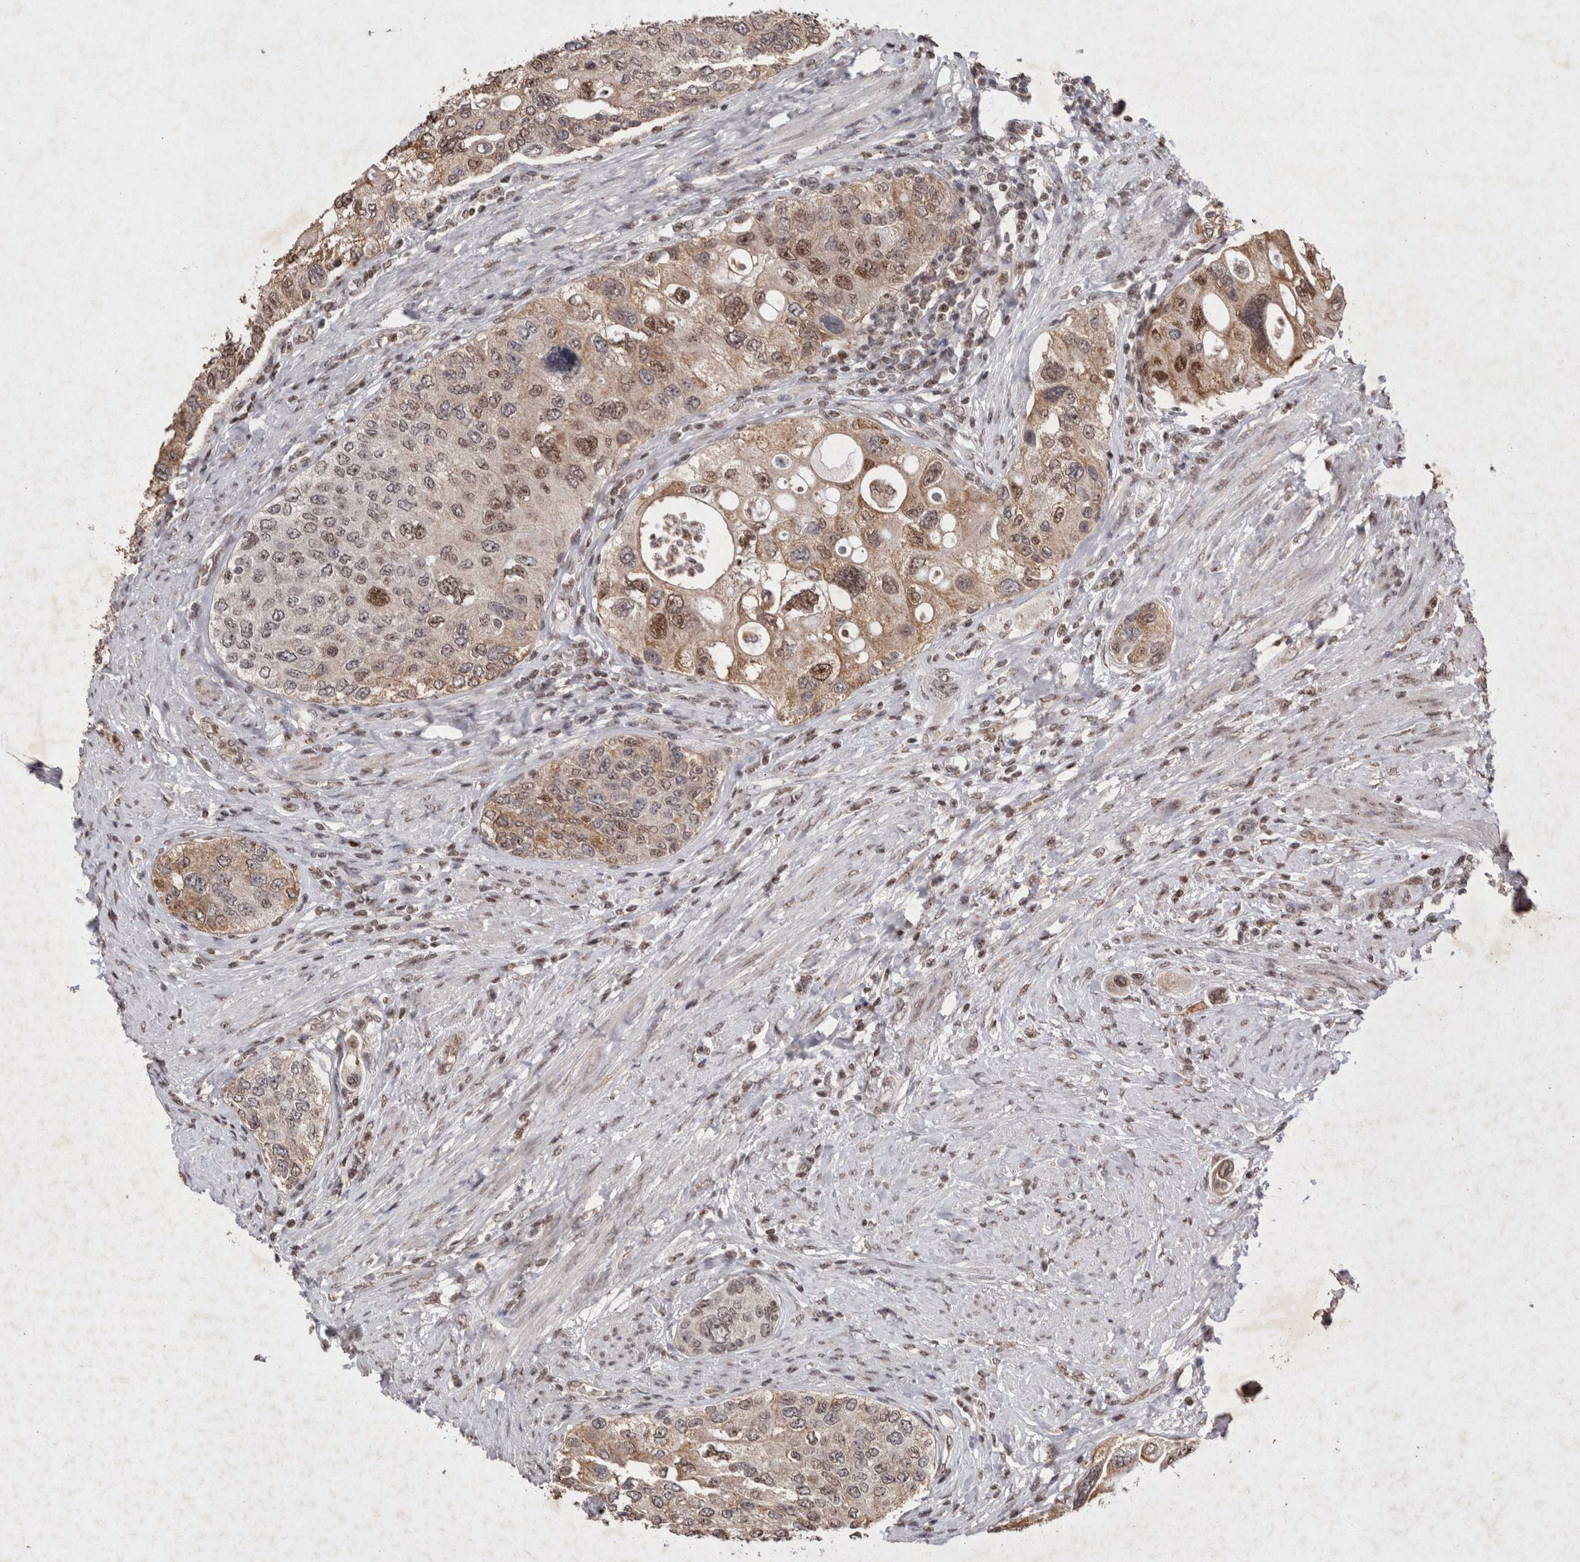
{"staining": {"intensity": "moderate", "quantity": ">75%", "location": "cytoplasmic/membranous,nuclear"}, "tissue": "urothelial cancer", "cell_type": "Tumor cells", "image_type": "cancer", "snomed": [{"axis": "morphology", "description": "Urothelial carcinoma, High grade"}, {"axis": "topography", "description": "Urinary bladder"}], "caption": "A medium amount of moderate cytoplasmic/membranous and nuclear expression is appreciated in about >75% of tumor cells in urothelial cancer tissue.", "gene": "STK11", "patient": {"sex": "female", "age": 56}}